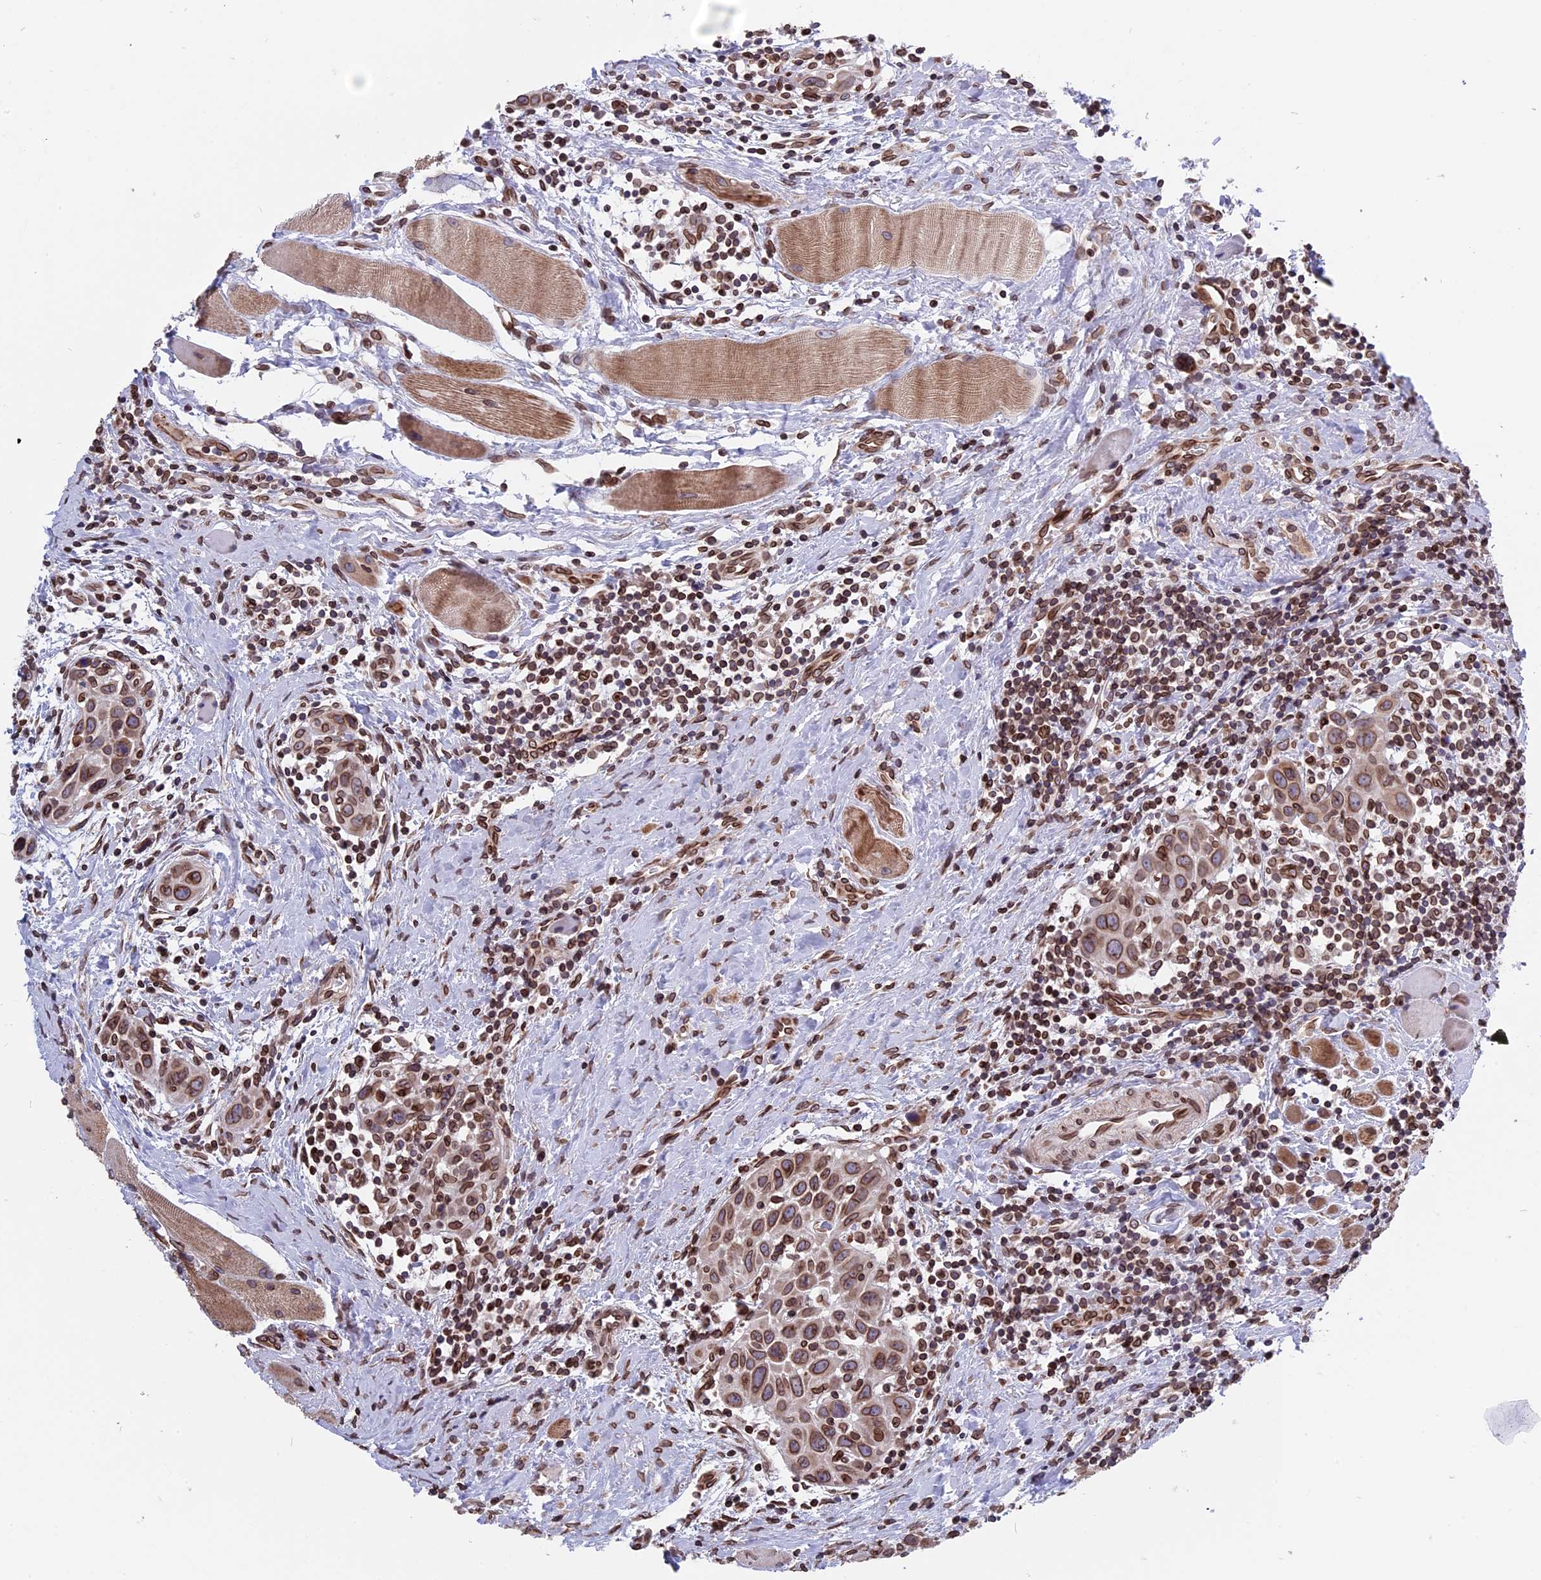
{"staining": {"intensity": "moderate", "quantity": ">75%", "location": "cytoplasmic/membranous,nuclear"}, "tissue": "head and neck cancer", "cell_type": "Tumor cells", "image_type": "cancer", "snomed": [{"axis": "morphology", "description": "Squamous cell carcinoma, NOS"}, {"axis": "topography", "description": "Oral tissue"}, {"axis": "topography", "description": "Head-Neck"}], "caption": "High-magnification brightfield microscopy of squamous cell carcinoma (head and neck) stained with DAB (3,3'-diaminobenzidine) (brown) and counterstained with hematoxylin (blue). tumor cells exhibit moderate cytoplasmic/membranous and nuclear expression is seen in approximately>75% of cells. (IHC, brightfield microscopy, high magnification).", "gene": "PTCHD4", "patient": {"sex": "female", "age": 50}}